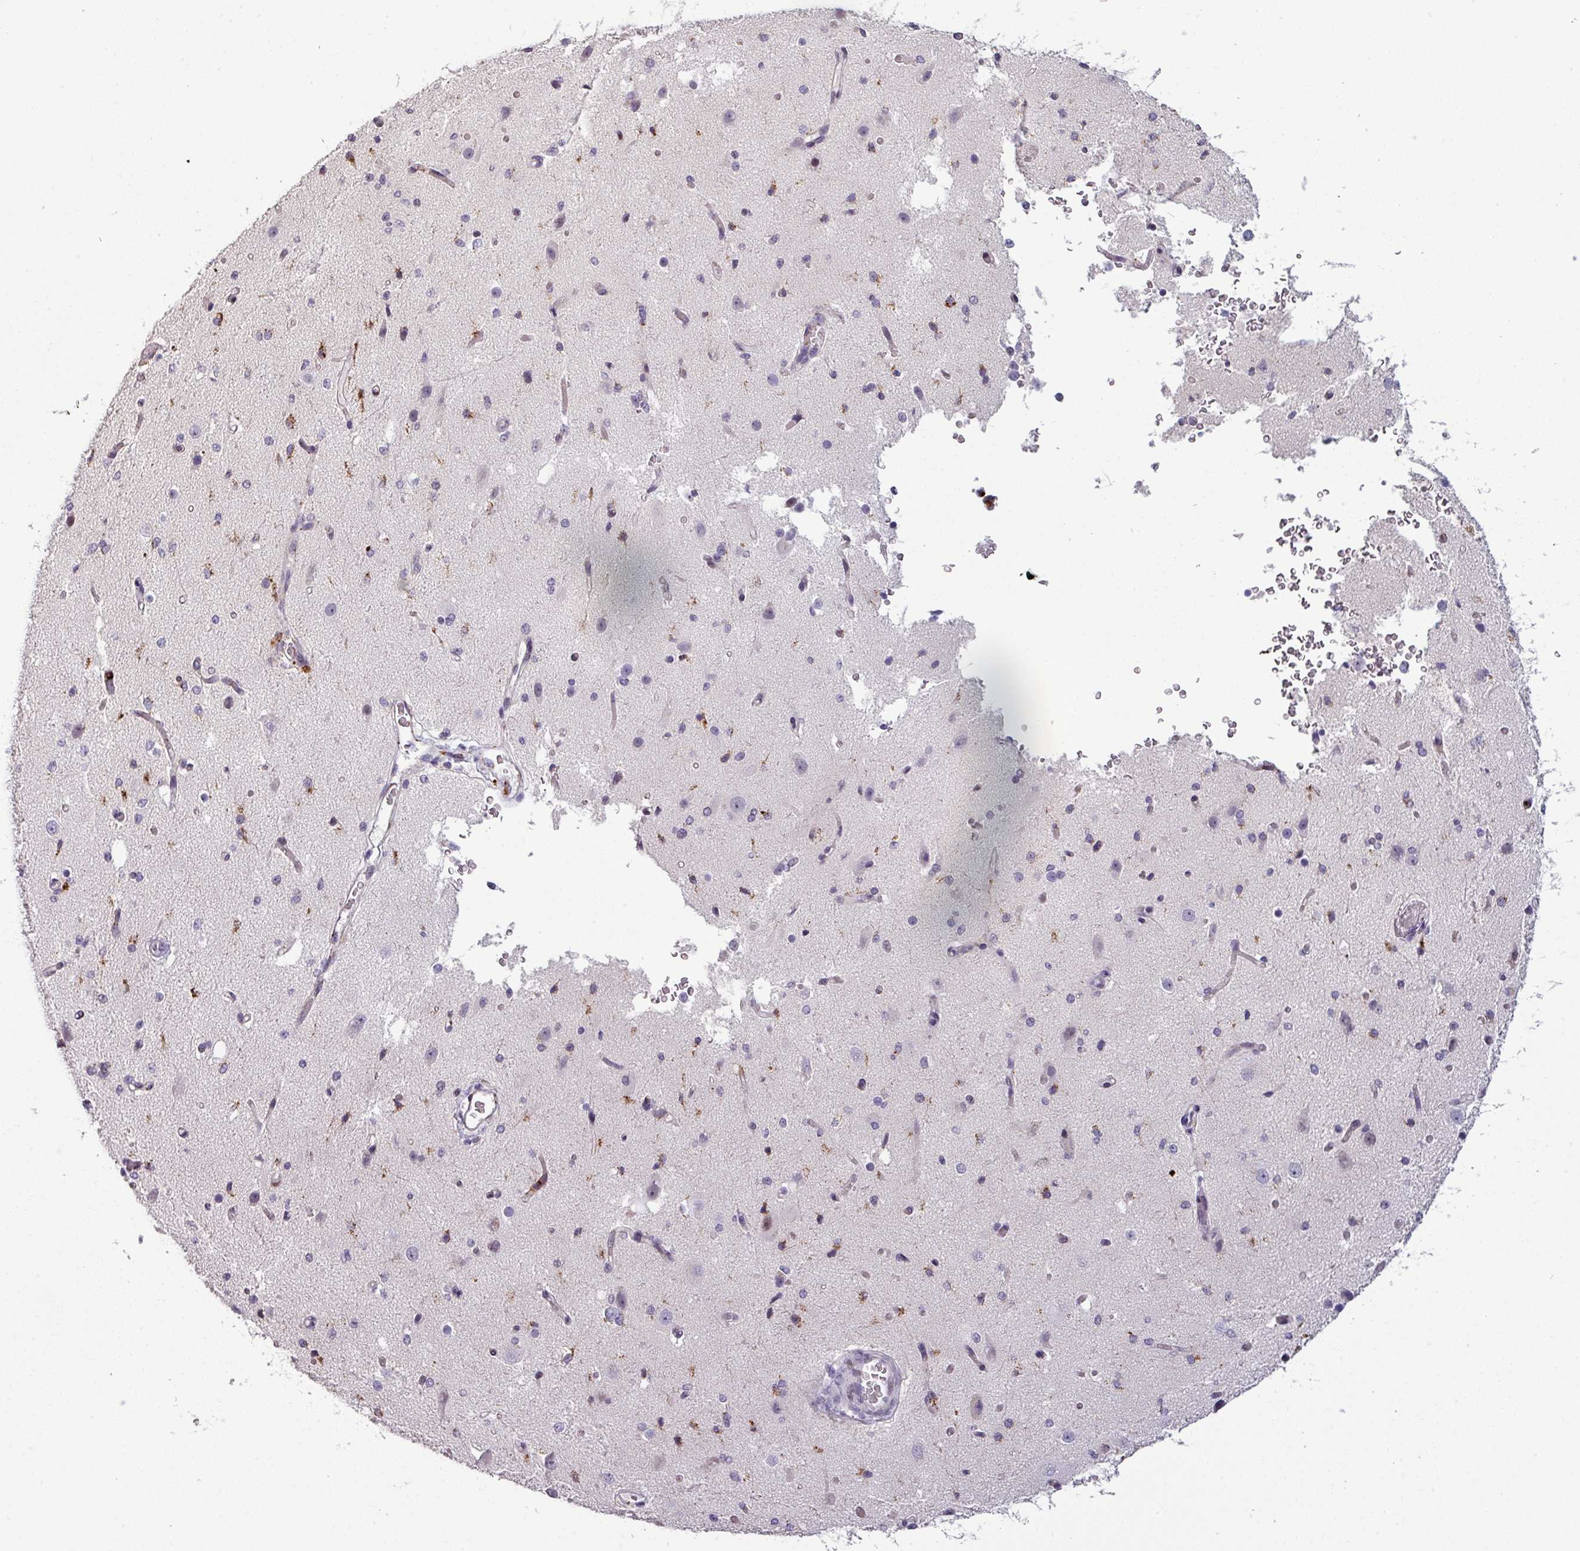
{"staining": {"intensity": "negative", "quantity": "none", "location": "none"}, "tissue": "cerebral cortex", "cell_type": "Endothelial cells", "image_type": "normal", "snomed": [{"axis": "morphology", "description": "Normal tissue, NOS"}, {"axis": "morphology", "description": "Inflammation, NOS"}, {"axis": "topography", "description": "Cerebral cortex"}], "caption": "A high-resolution micrograph shows IHC staining of normal cerebral cortex, which shows no significant expression in endothelial cells.", "gene": "TMEFF1", "patient": {"sex": "male", "age": 6}}